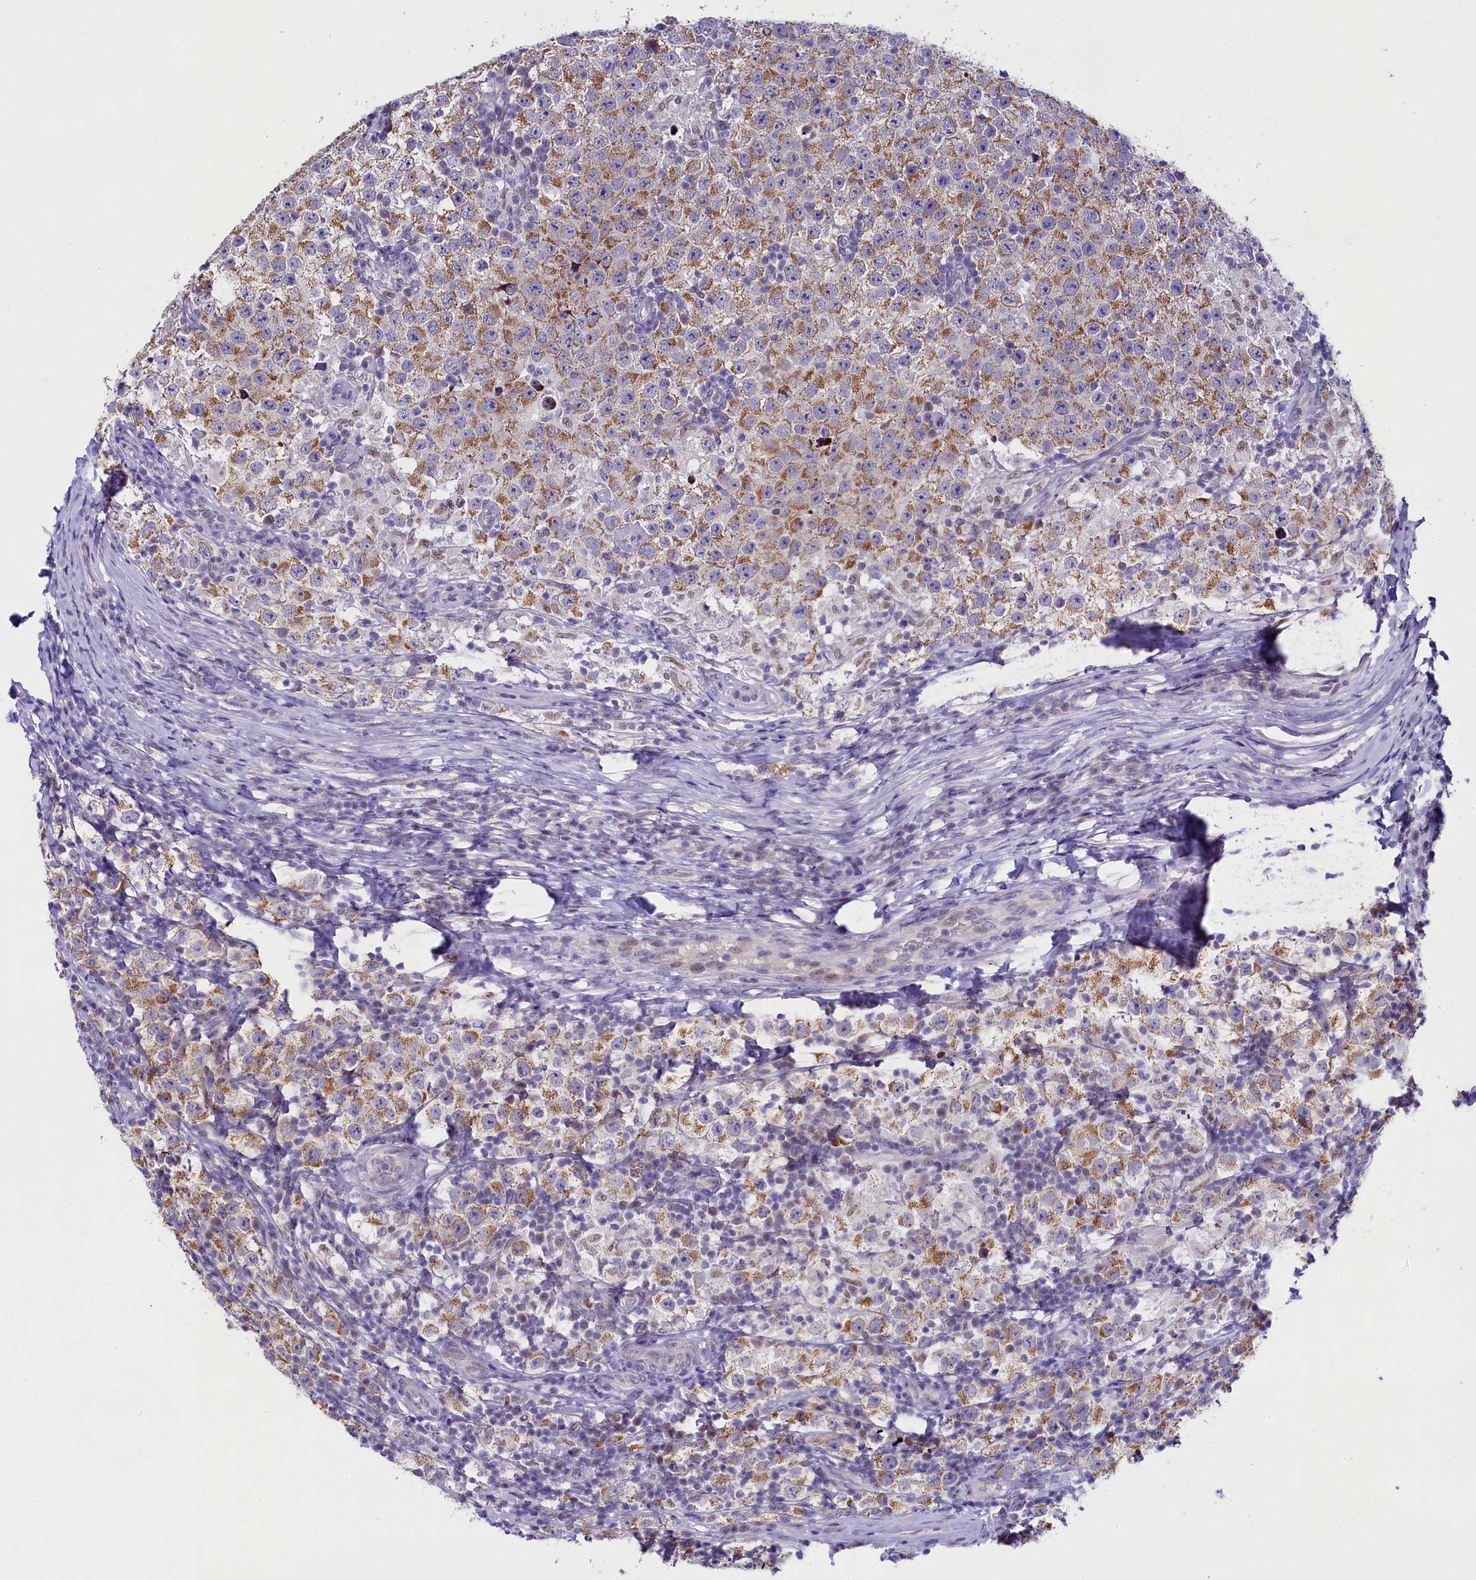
{"staining": {"intensity": "moderate", "quantity": ">75%", "location": "cytoplasmic/membranous"}, "tissue": "testis cancer", "cell_type": "Tumor cells", "image_type": "cancer", "snomed": [{"axis": "morphology", "description": "Normal tissue, NOS"}, {"axis": "morphology", "description": "Urothelial carcinoma, High grade"}, {"axis": "morphology", "description": "Seminoma, NOS"}, {"axis": "morphology", "description": "Carcinoma, Embryonal, NOS"}, {"axis": "topography", "description": "Urinary bladder"}, {"axis": "topography", "description": "Testis"}], "caption": "The image demonstrates staining of seminoma (testis), revealing moderate cytoplasmic/membranous protein expression (brown color) within tumor cells.", "gene": "OSGEP", "patient": {"sex": "male", "age": 41}}